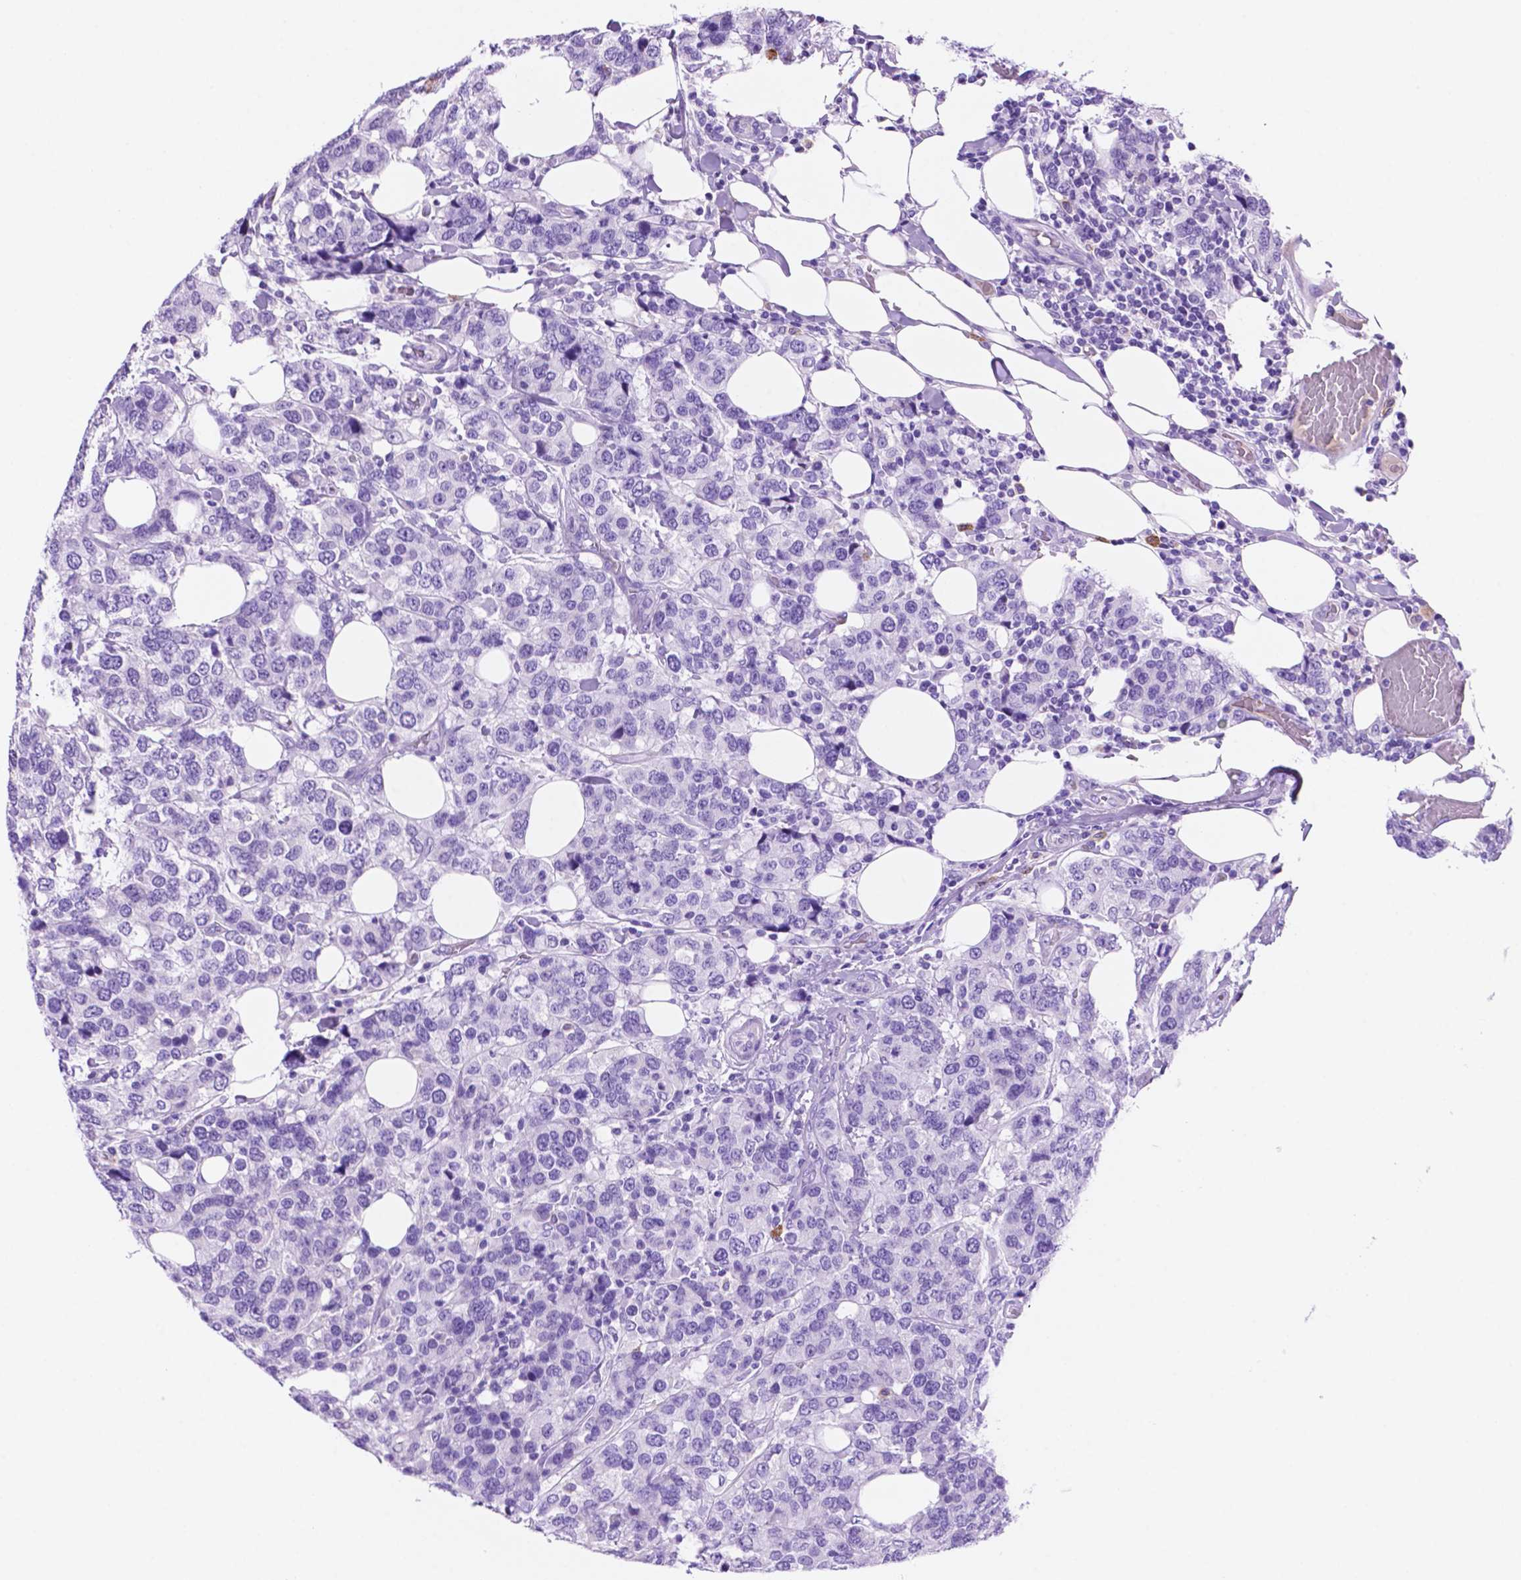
{"staining": {"intensity": "negative", "quantity": "none", "location": "none"}, "tissue": "breast cancer", "cell_type": "Tumor cells", "image_type": "cancer", "snomed": [{"axis": "morphology", "description": "Lobular carcinoma"}, {"axis": "topography", "description": "Breast"}], "caption": "The immunohistochemistry image has no significant positivity in tumor cells of lobular carcinoma (breast) tissue. (Brightfield microscopy of DAB (3,3'-diaminobenzidine) IHC at high magnification).", "gene": "FOXB2", "patient": {"sex": "female", "age": 59}}